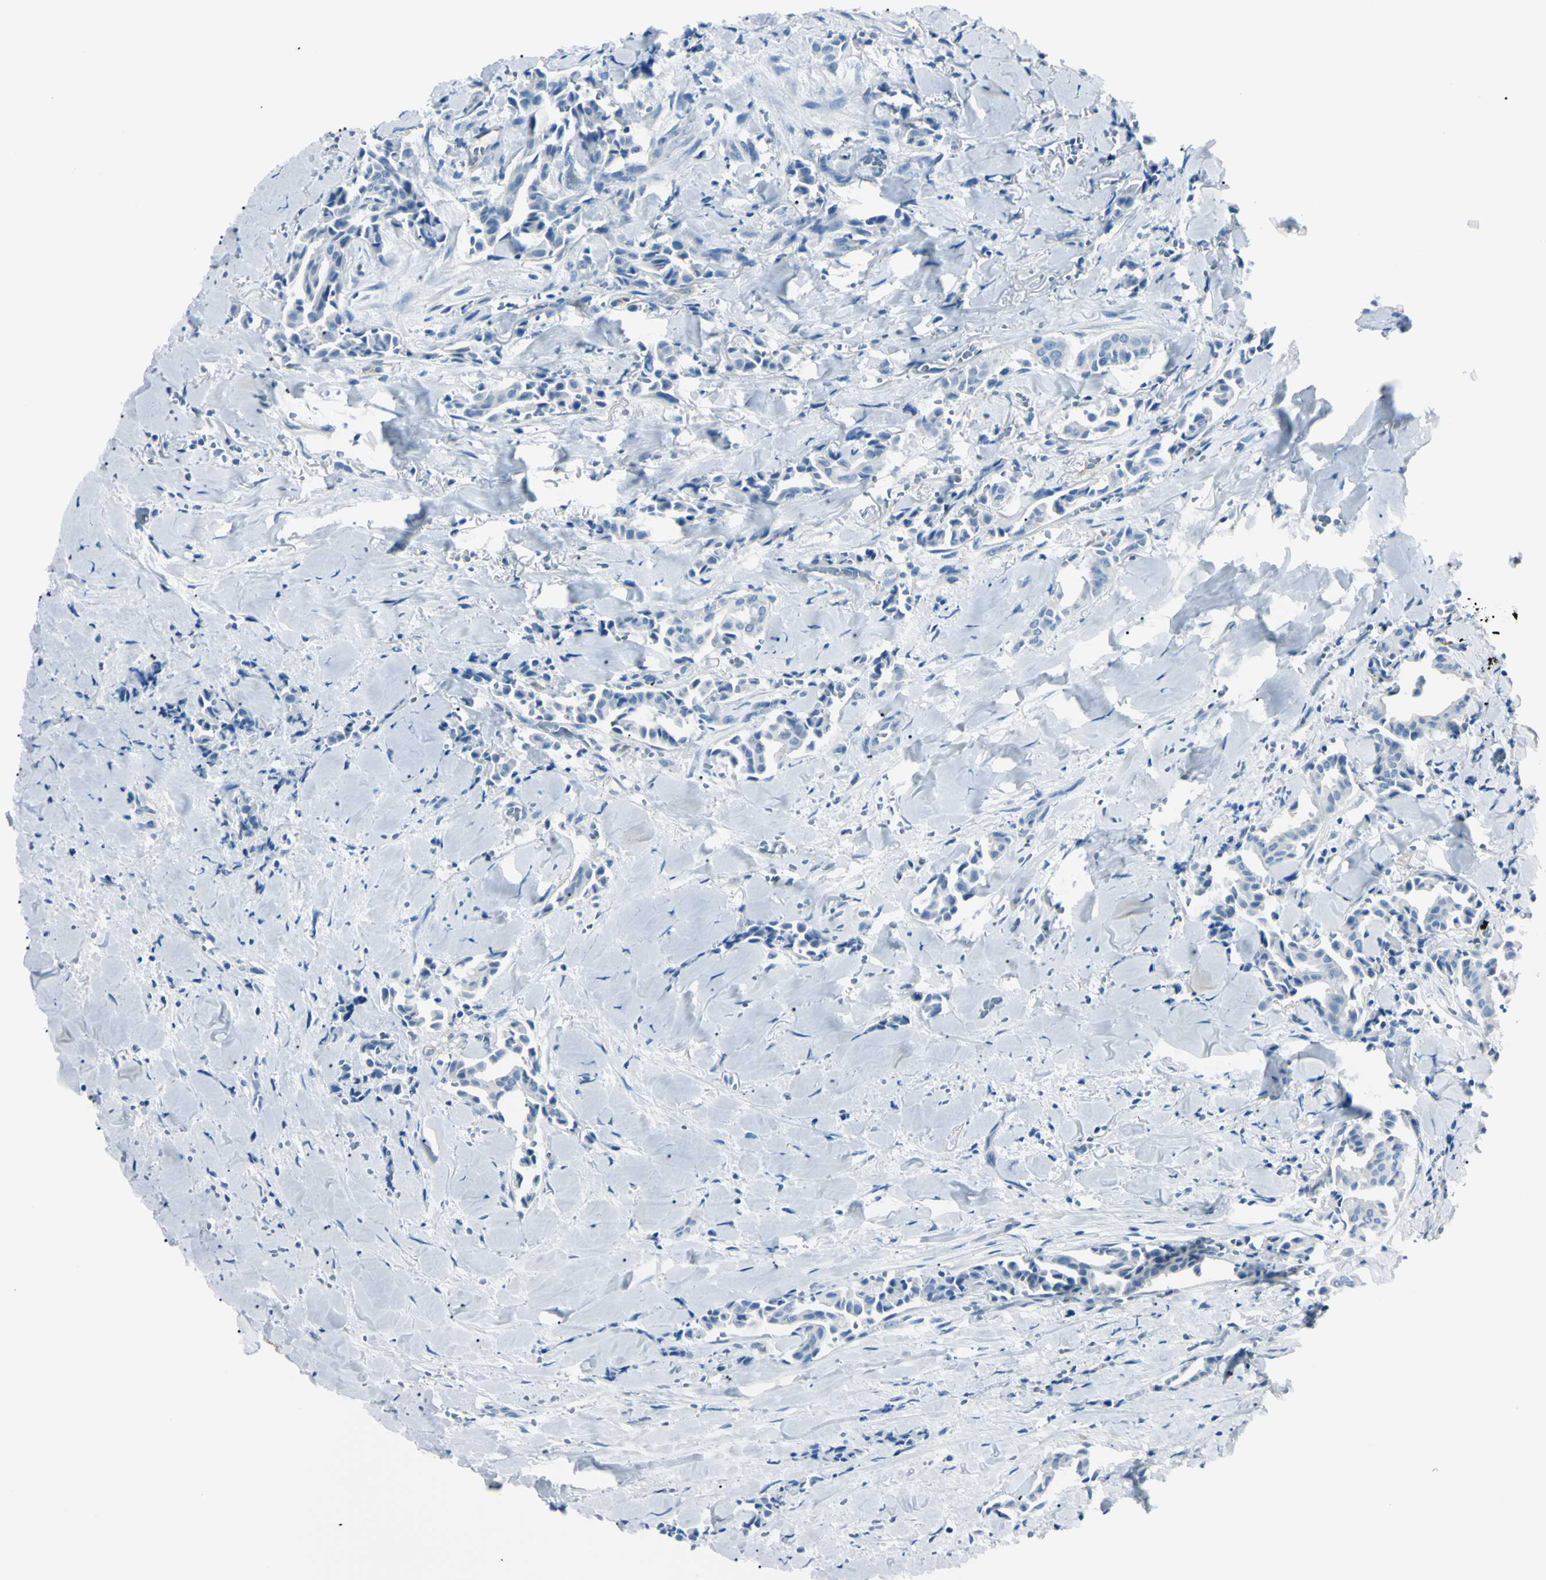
{"staining": {"intensity": "negative", "quantity": "none", "location": "none"}, "tissue": "head and neck cancer", "cell_type": "Tumor cells", "image_type": "cancer", "snomed": [{"axis": "morphology", "description": "Adenocarcinoma, NOS"}, {"axis": "topography", "description": "Salivary gland"}, {"axis": "topography", "description": "Head-Neck"}], "caption": "This micrograph is of adenocarcinoma (head and neck) stained with immunohistochemistry (IHC) to label a protein in brown with the nuclei are counter-stained blue. There is no staining in tumor cells. Nuclei are stained in blue.", "gene": "FOLH1", "patient": {"sex": "female", "age": 59}}